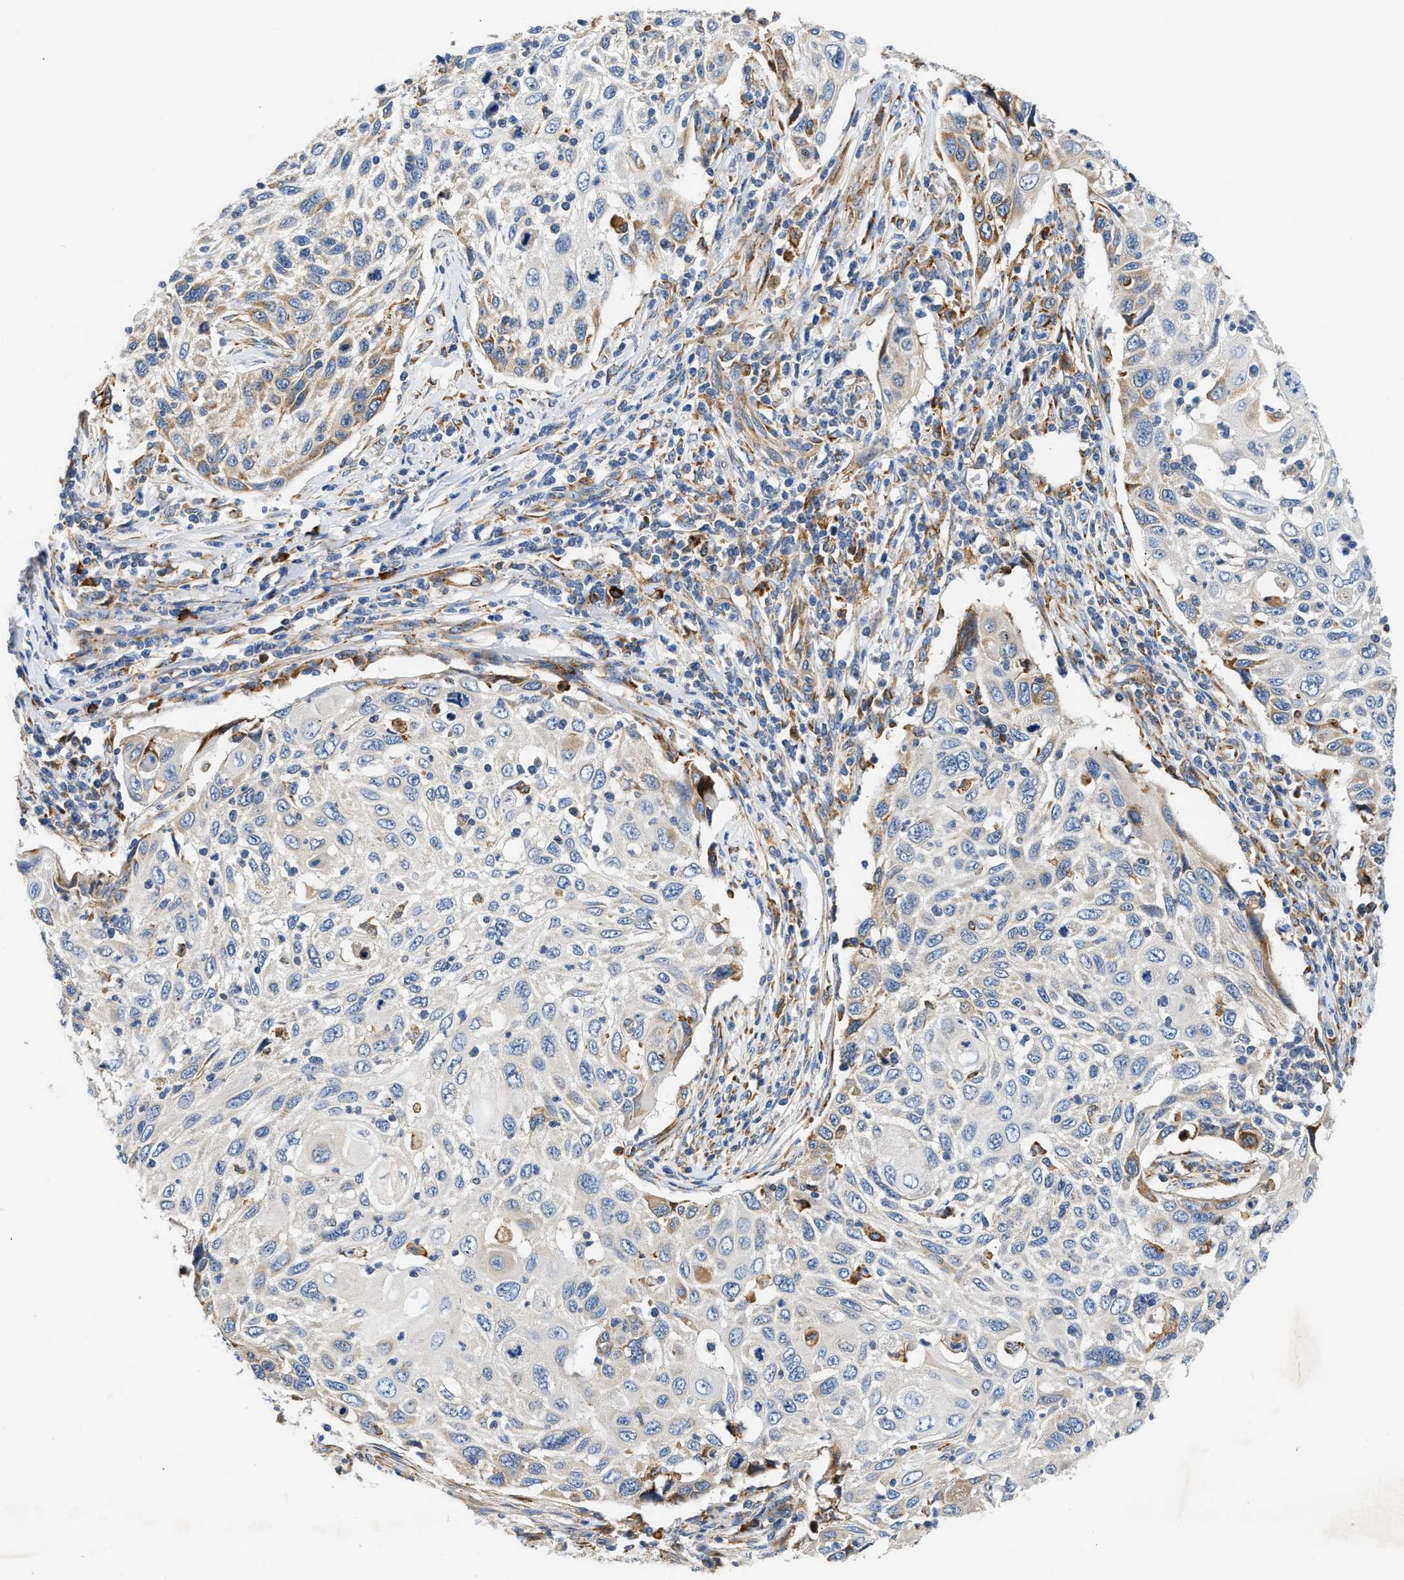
{"staining": {"intensity": "weak", "quantity": "<25%", "location": "cytoplasmic/membranous"}, "tissue": "cervical cancer", "cell_type": "Tumor cells", "image_type": "cancer", "snomed": [{"axis": "morphology", "description": "Squamous cell carcinoma, NOS"}, {"axis": "topography", "description": "Cervix"}], "caption": "This photomicrograph is of cervical squamous cell carcinoma stained with IHC to label a protein in brown with the nuclei are counter-stained blue. There is no positivity in tumor cells.", "gene": "AMZ1", "patient": {"sex": "female", "age": 70}}